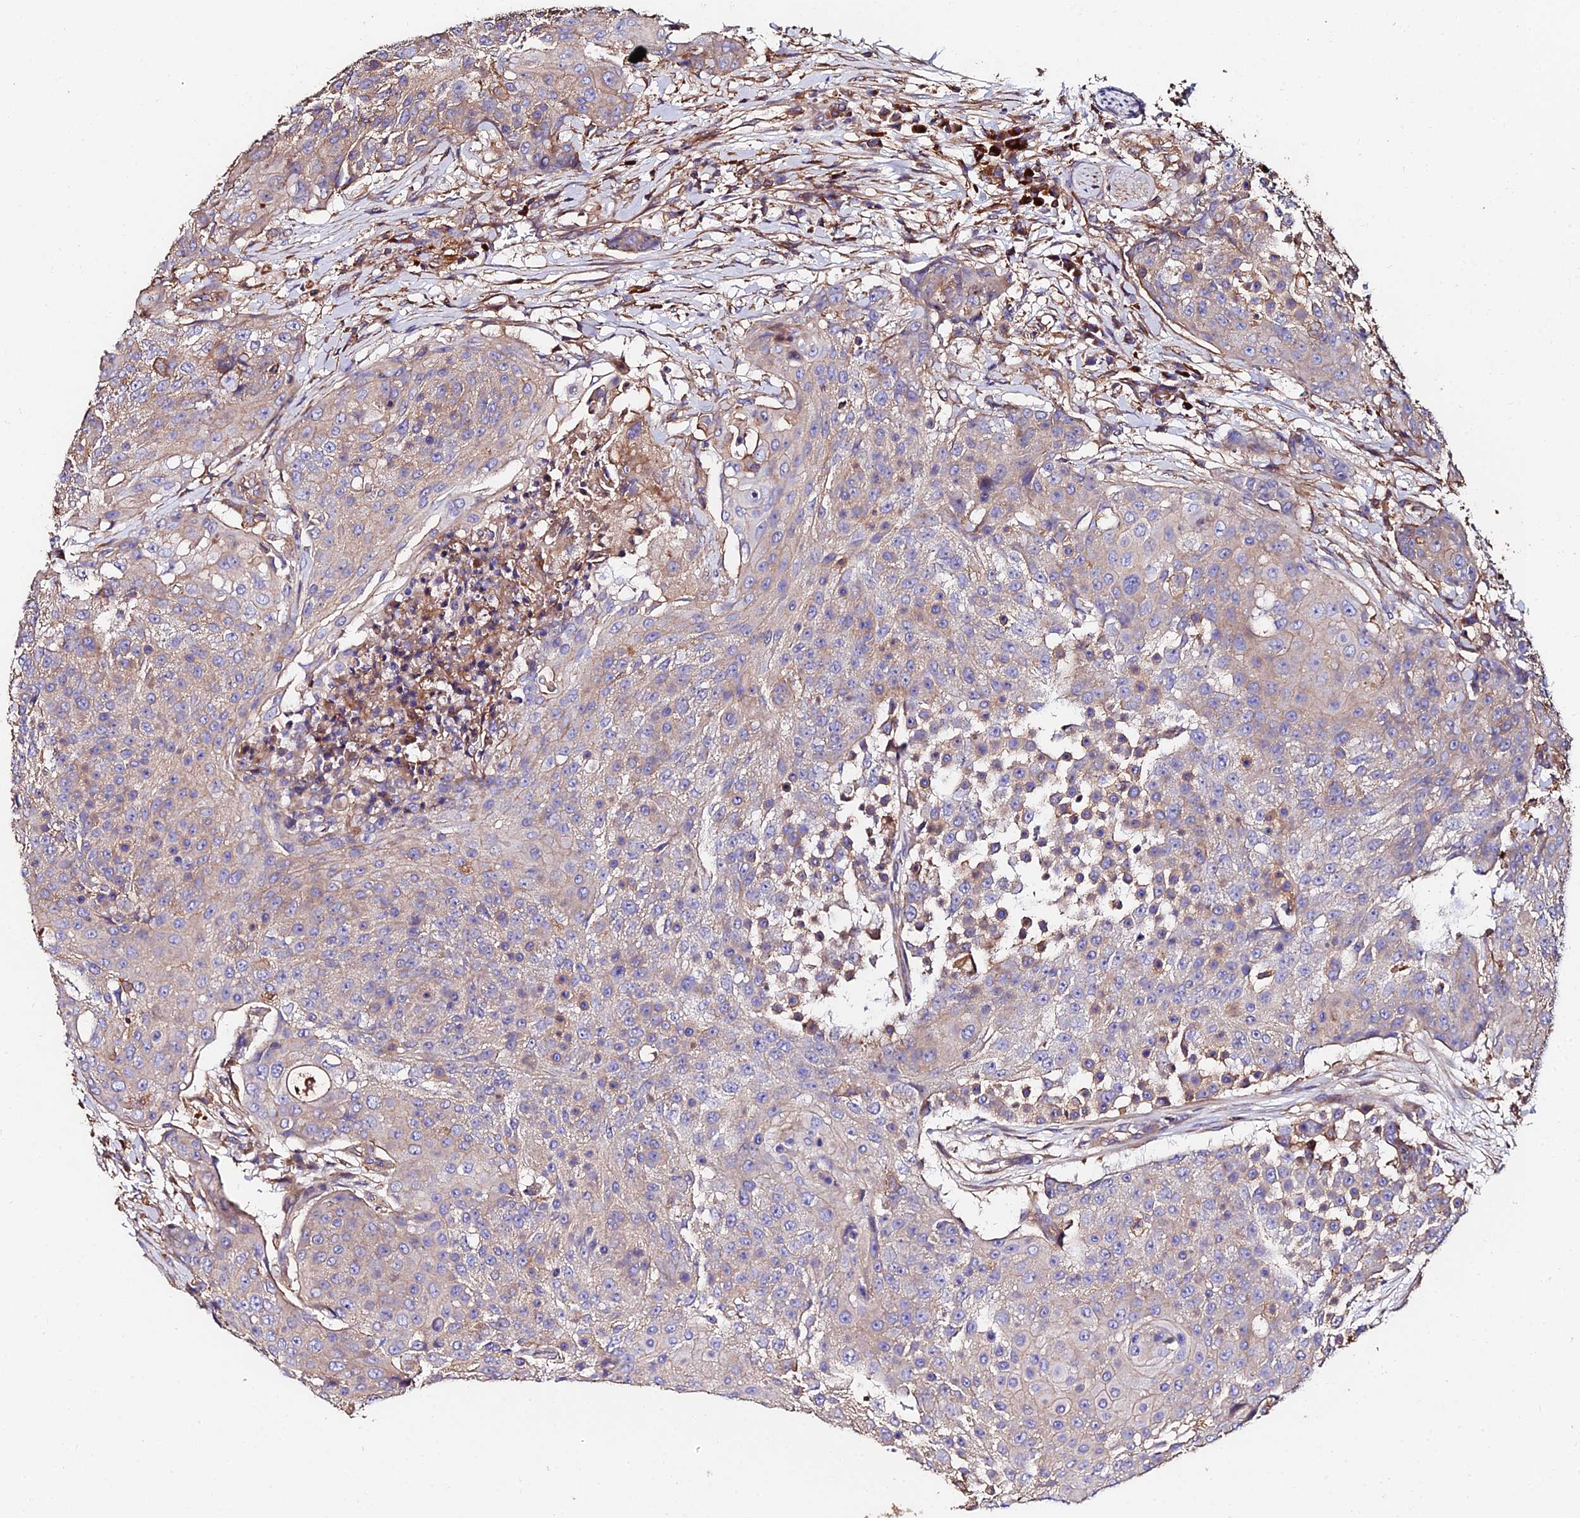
{"staining": {"intensity": "weak", "quantity": "25%-75%", "location": "cytoplasmic/membranous"}, "tissue": "urothelial cancer", "cell_type": "Tumor cells", "image_type": "cancer", "snomed": [{"axis": "morphology", "description": "Urothelial carcinoma, High grade"}, {"axis": "topography", "description": "Urinary bladder"}], "caption": "A brown stain labels weak cytoplasmic/membranous expression of a protein in human urothelial cancer tumor cells.", "gene": "EXT1", "patient": {"sex": "female", "age": 63}}